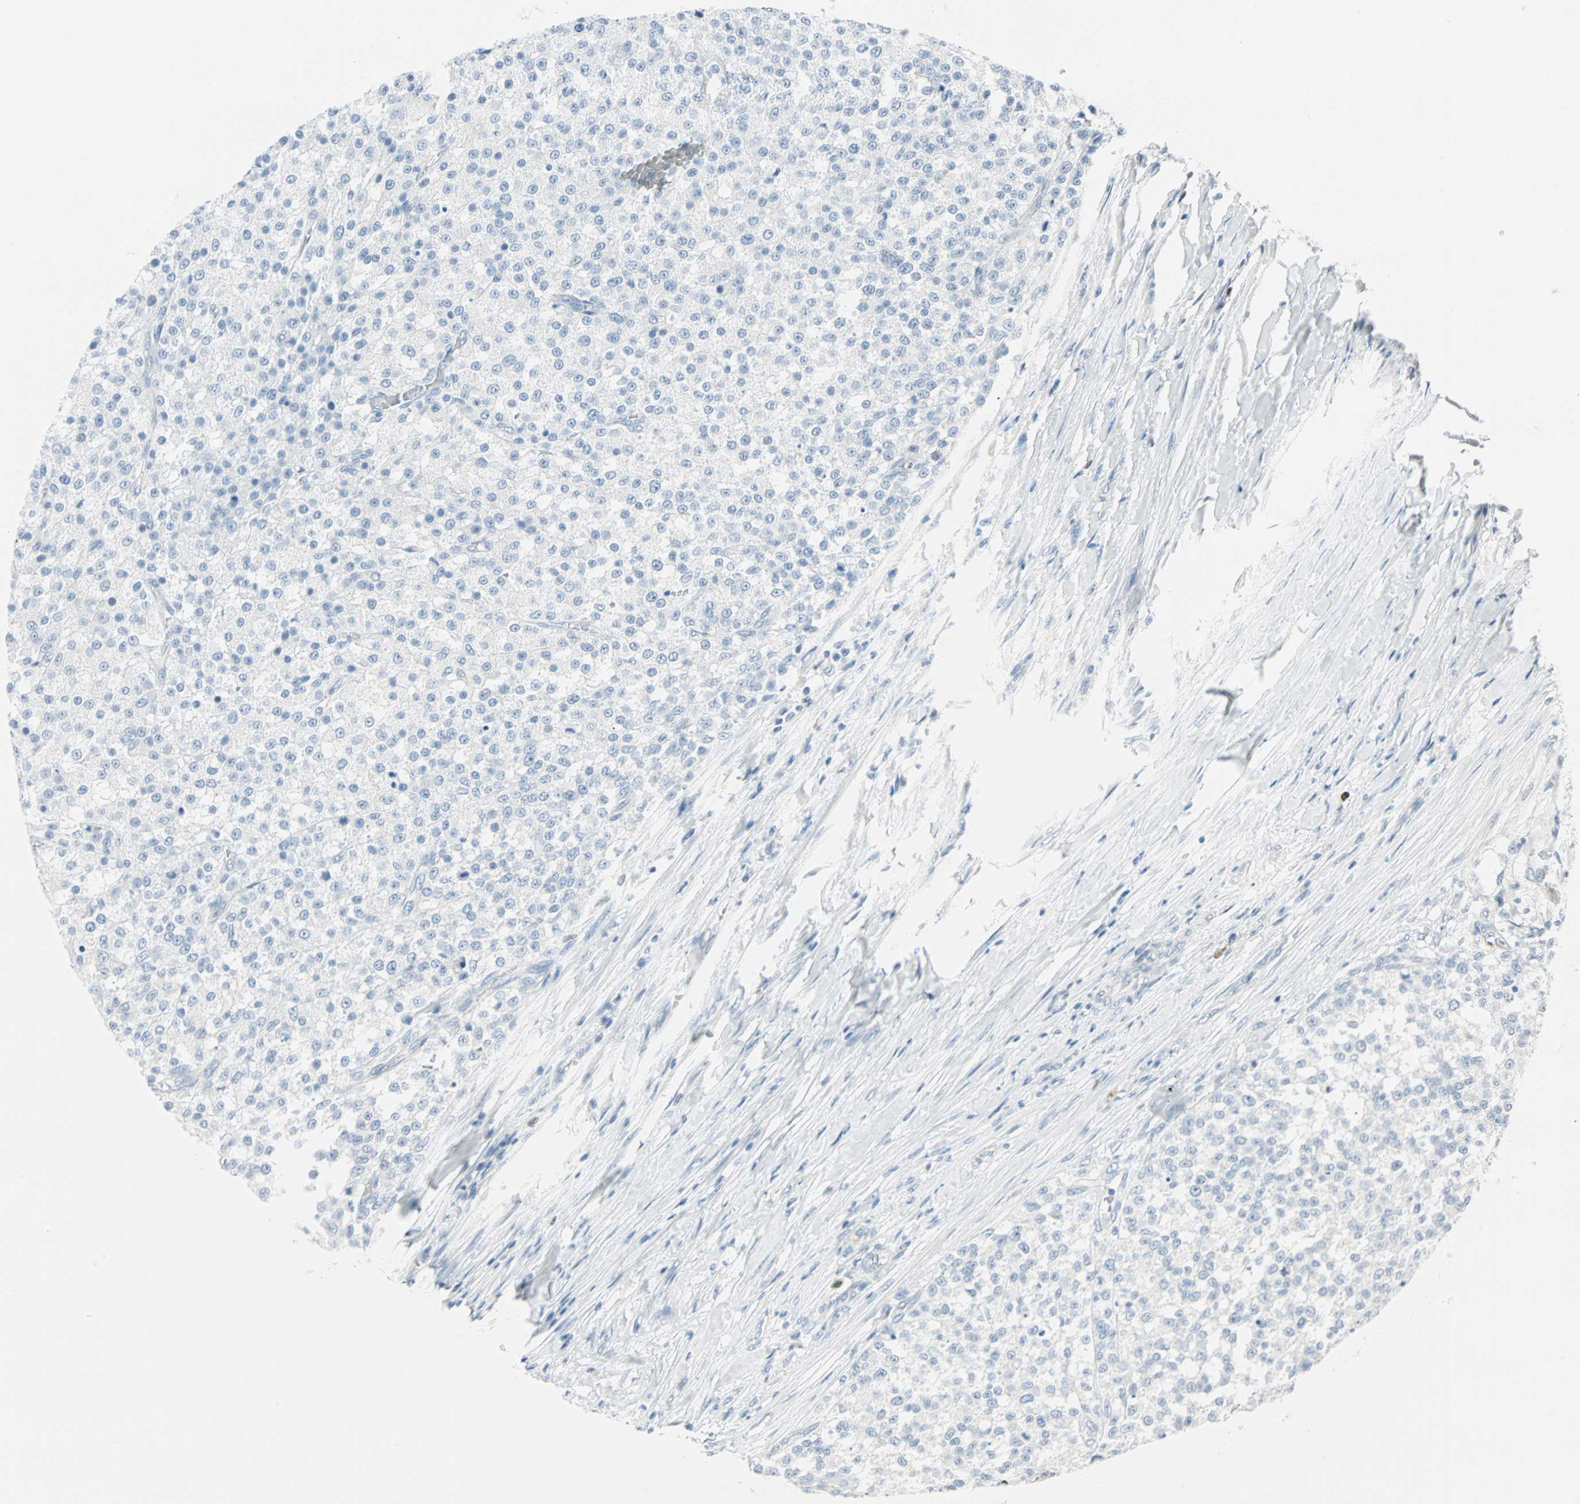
{"staining": {"intensity": "negative", "quantity": "none", "location": "none"}, "tissue": "testis cancer", "cell_type": "Tumor cells", "image_type": "cancer", "snomed": [{"axis": "morphology", "description": "Seminoma, NOS"}, {"axis": "topography", "description": "Testis"}], "caption": "Photomicrograph shows no significant protein positivity in tumor cells of seminoma (testis).", "gene": "MLLT10", "patient": {"sex": "male", "age": 59}}